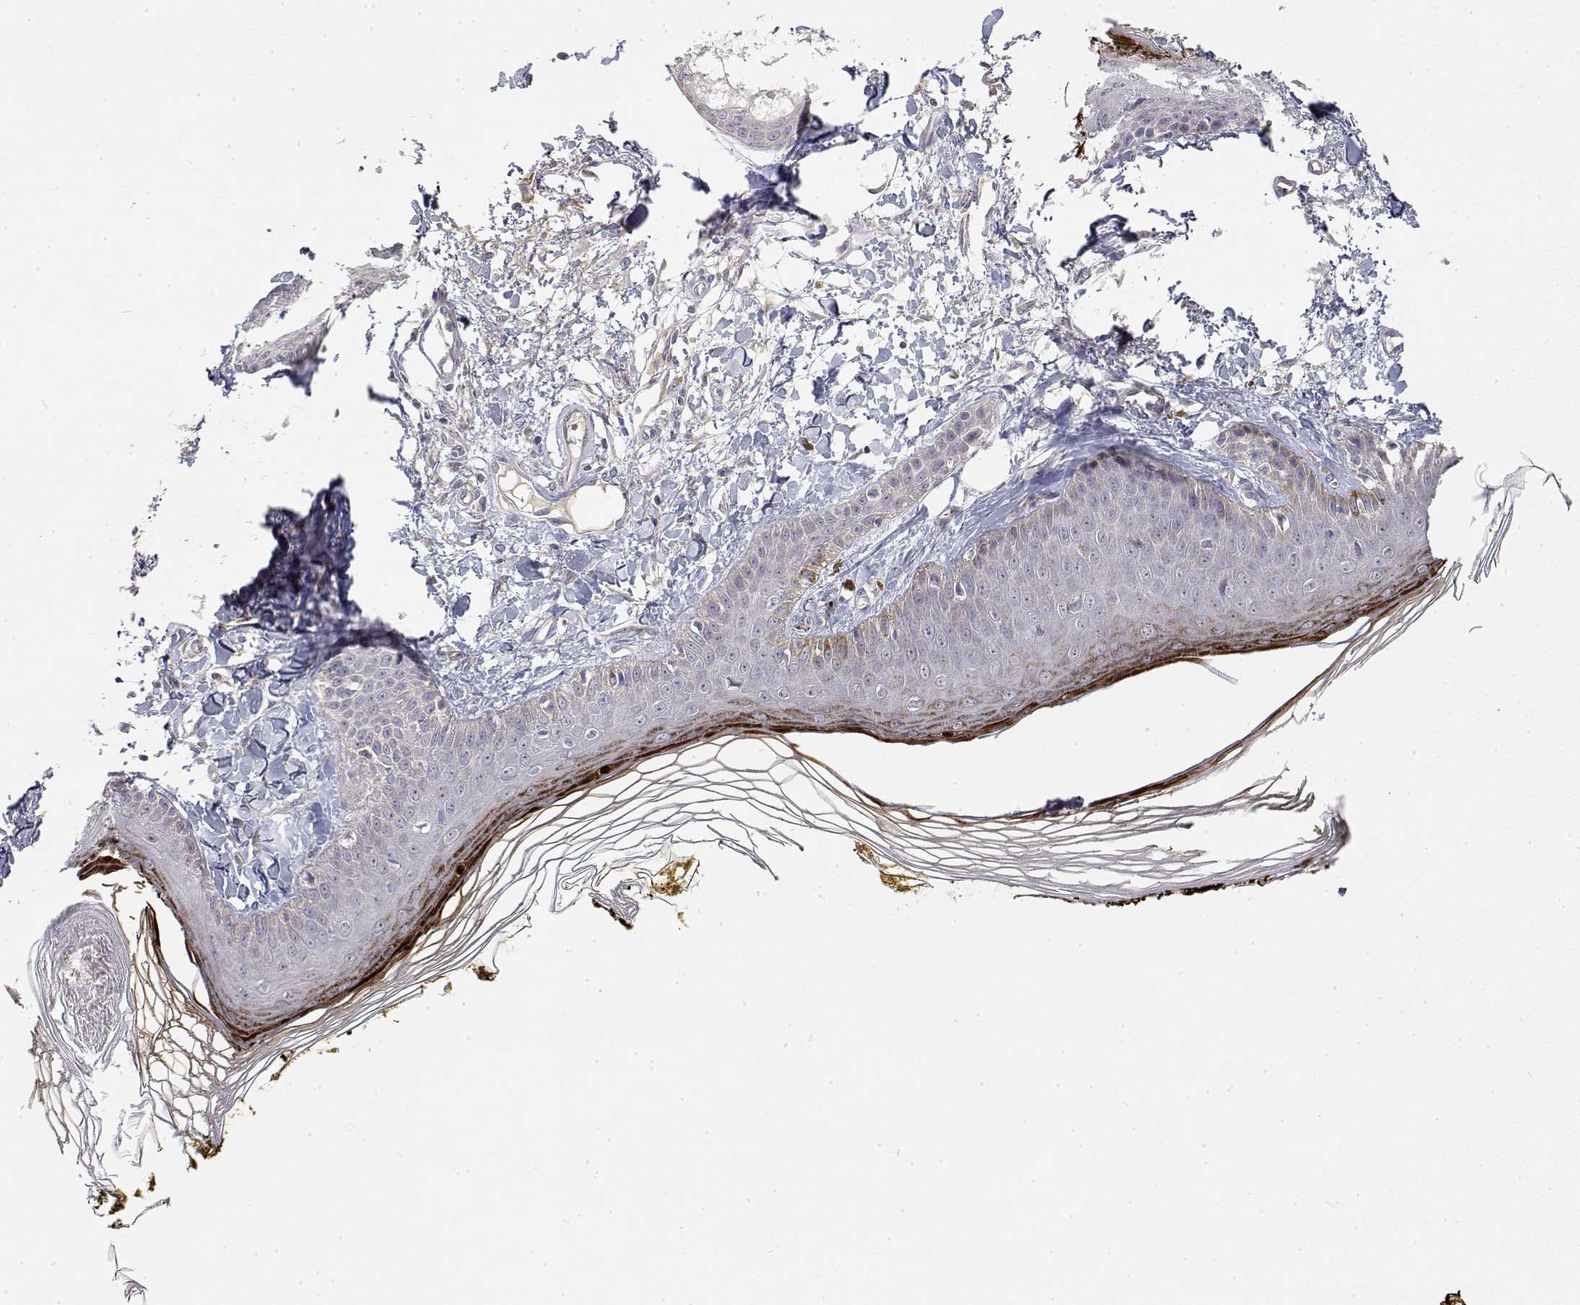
{"staining": {"intensity": "negative", "quantity": "none", "location": "none"}, "tissue": "skin", "cell_type": "Fibroblasts", "image_type": "normal", "snomed": [{"axis": "morphology", "description": "Normal tissue, NOS"}, {"axis": "topography", "description": "Skin"}], "caption": "A micrograph of human skin is negative for staining in fibroblasts. (Brightfield microscopy of DAB immunohistochemistry (IHC) at high magnification).", "gene": "LONRF3", "patient": {"sex": "male", "age": 76}}